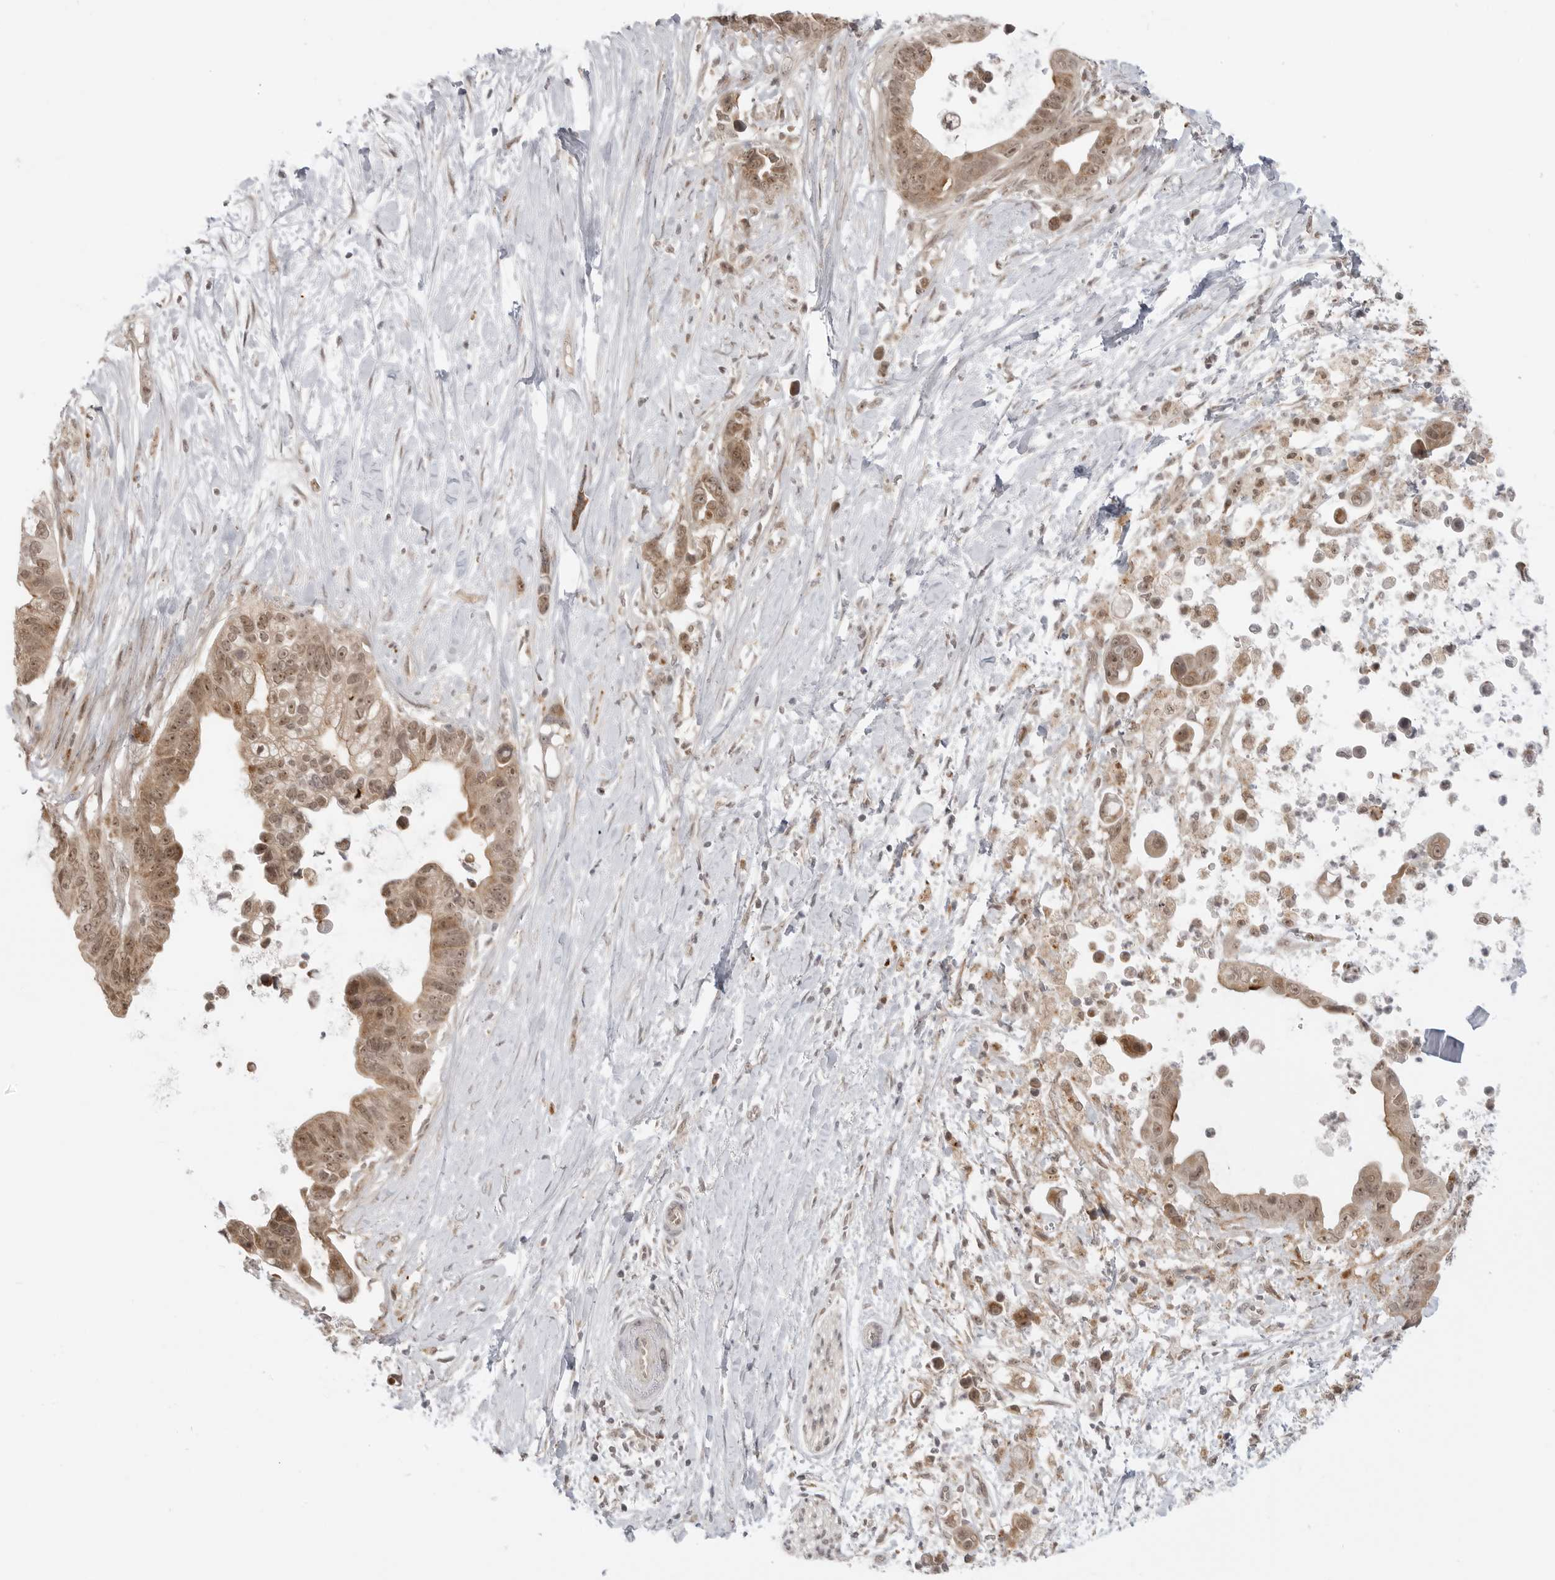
{"staining": {"intensity": "moderate", "quantity": ">75%", "location": "cytoplasmic/membranous,nuclear"}, "tissue": "pancreatic cancer", "cell_type": "Tumor cells", "image_type": "cancer", "snomed": [{"axis": "morphology", "description": "Adenocarcinoma, NOS"}, {"axis": "topography", "description": "Pancreas"}], "caption": "Immunohistochemistry of human pancreatic adenocarcinoma reveals medium levels of moderate cytoplasmic/membranous and nuclear expression in approximately >75% of tumor cells. (DAB = brown stain, brightfield microscopy at high magnification).", "gene": "KALRN", "patient": {"sex": "female", "age": 72}}